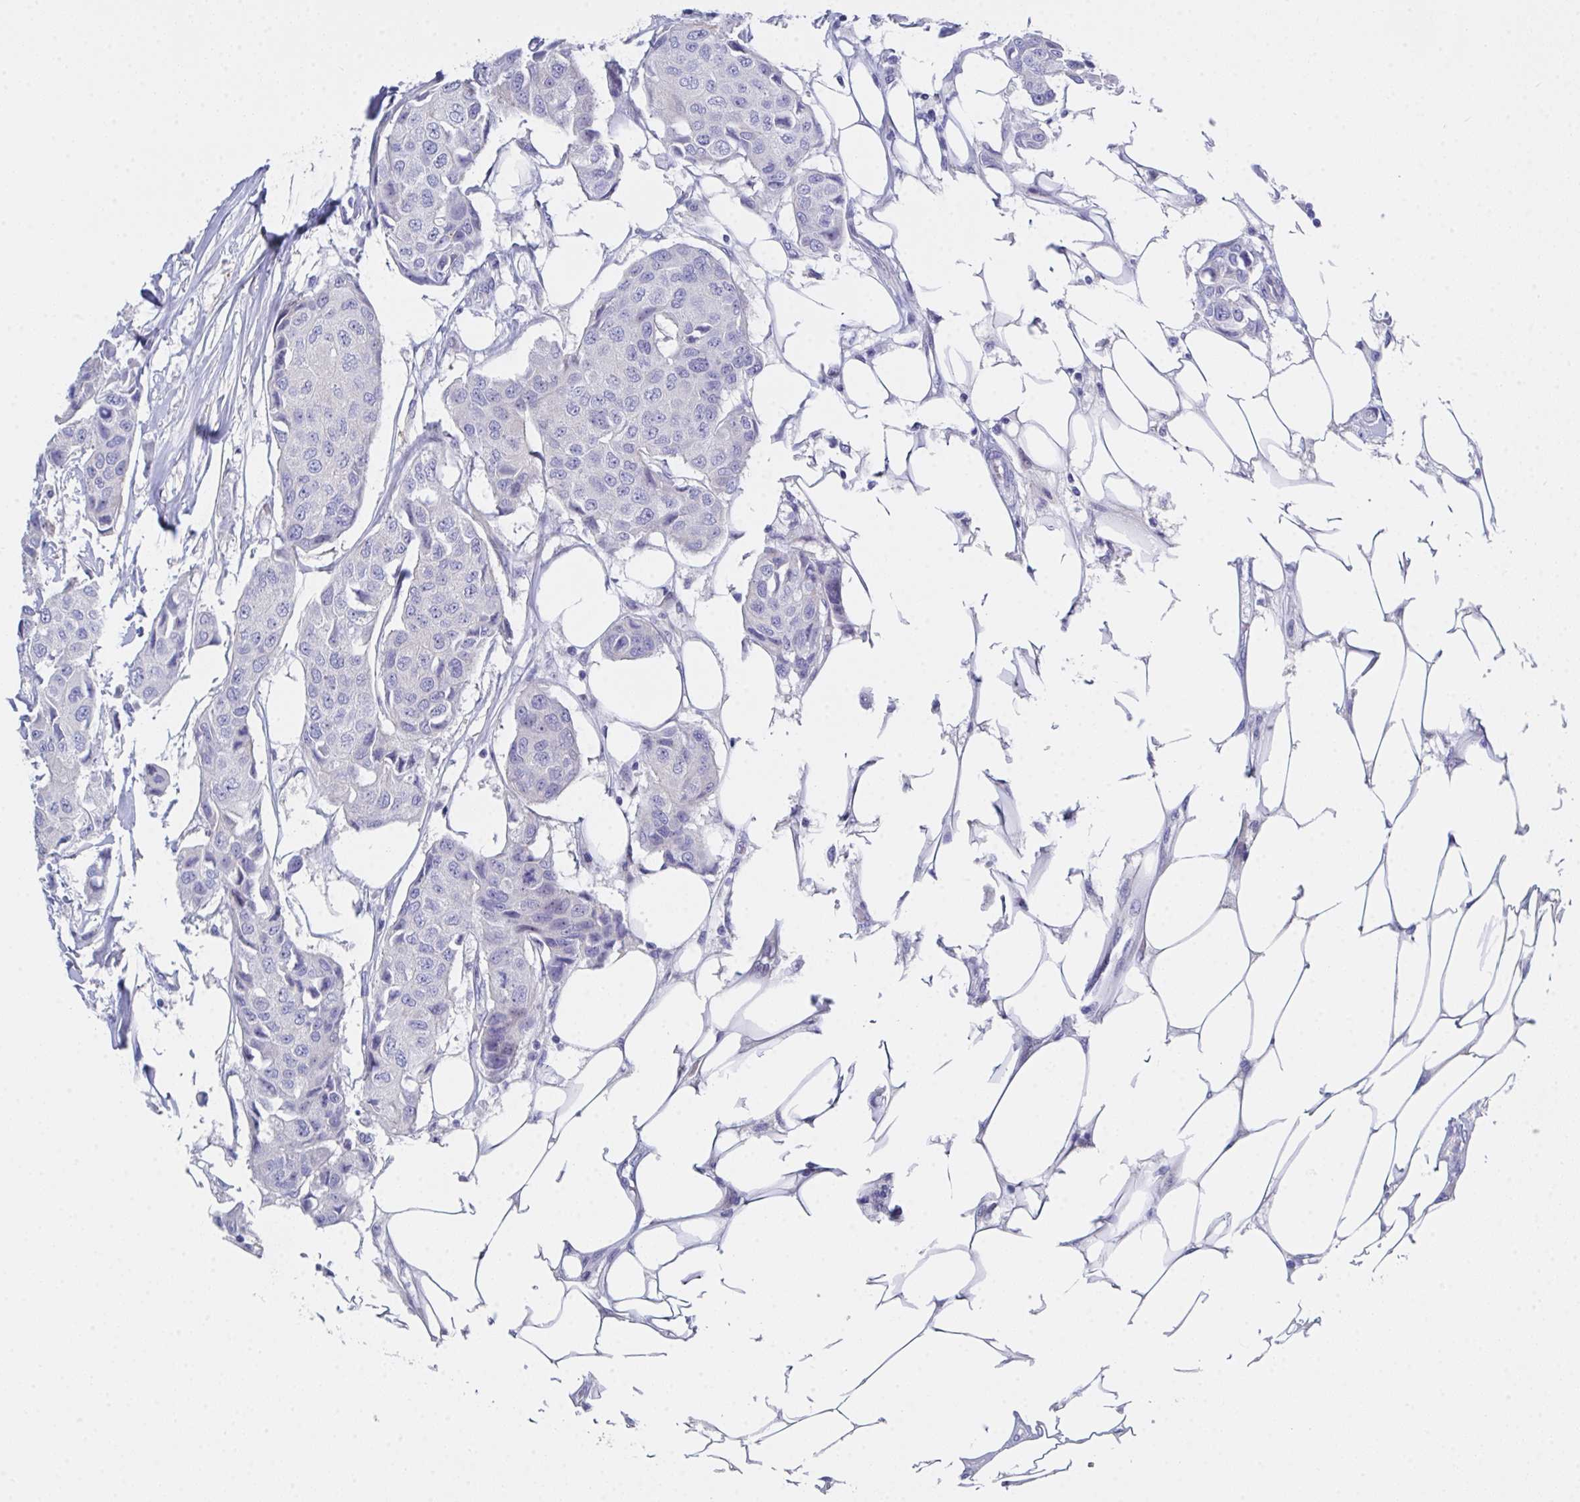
{"staining": {"intensity": "negative", "quantity": "none", "location": "none"}, "tissue": "breast cancer", "cell_type": "Tumor cells", "image_type": "cancer", "snomed": [{"axis": "morphology", "description": "Duct carcinoma"}, {"axis": "topography", "description": "Breast"}, {"axis": "topography", "description": "Lymph node"}], "caption": "Tumor cells are negative for protein expression in human breast cancer (invasive ductal carcinoma).", "gene": "FBXO47", "patient": {"sex": "female", "age": 80}}